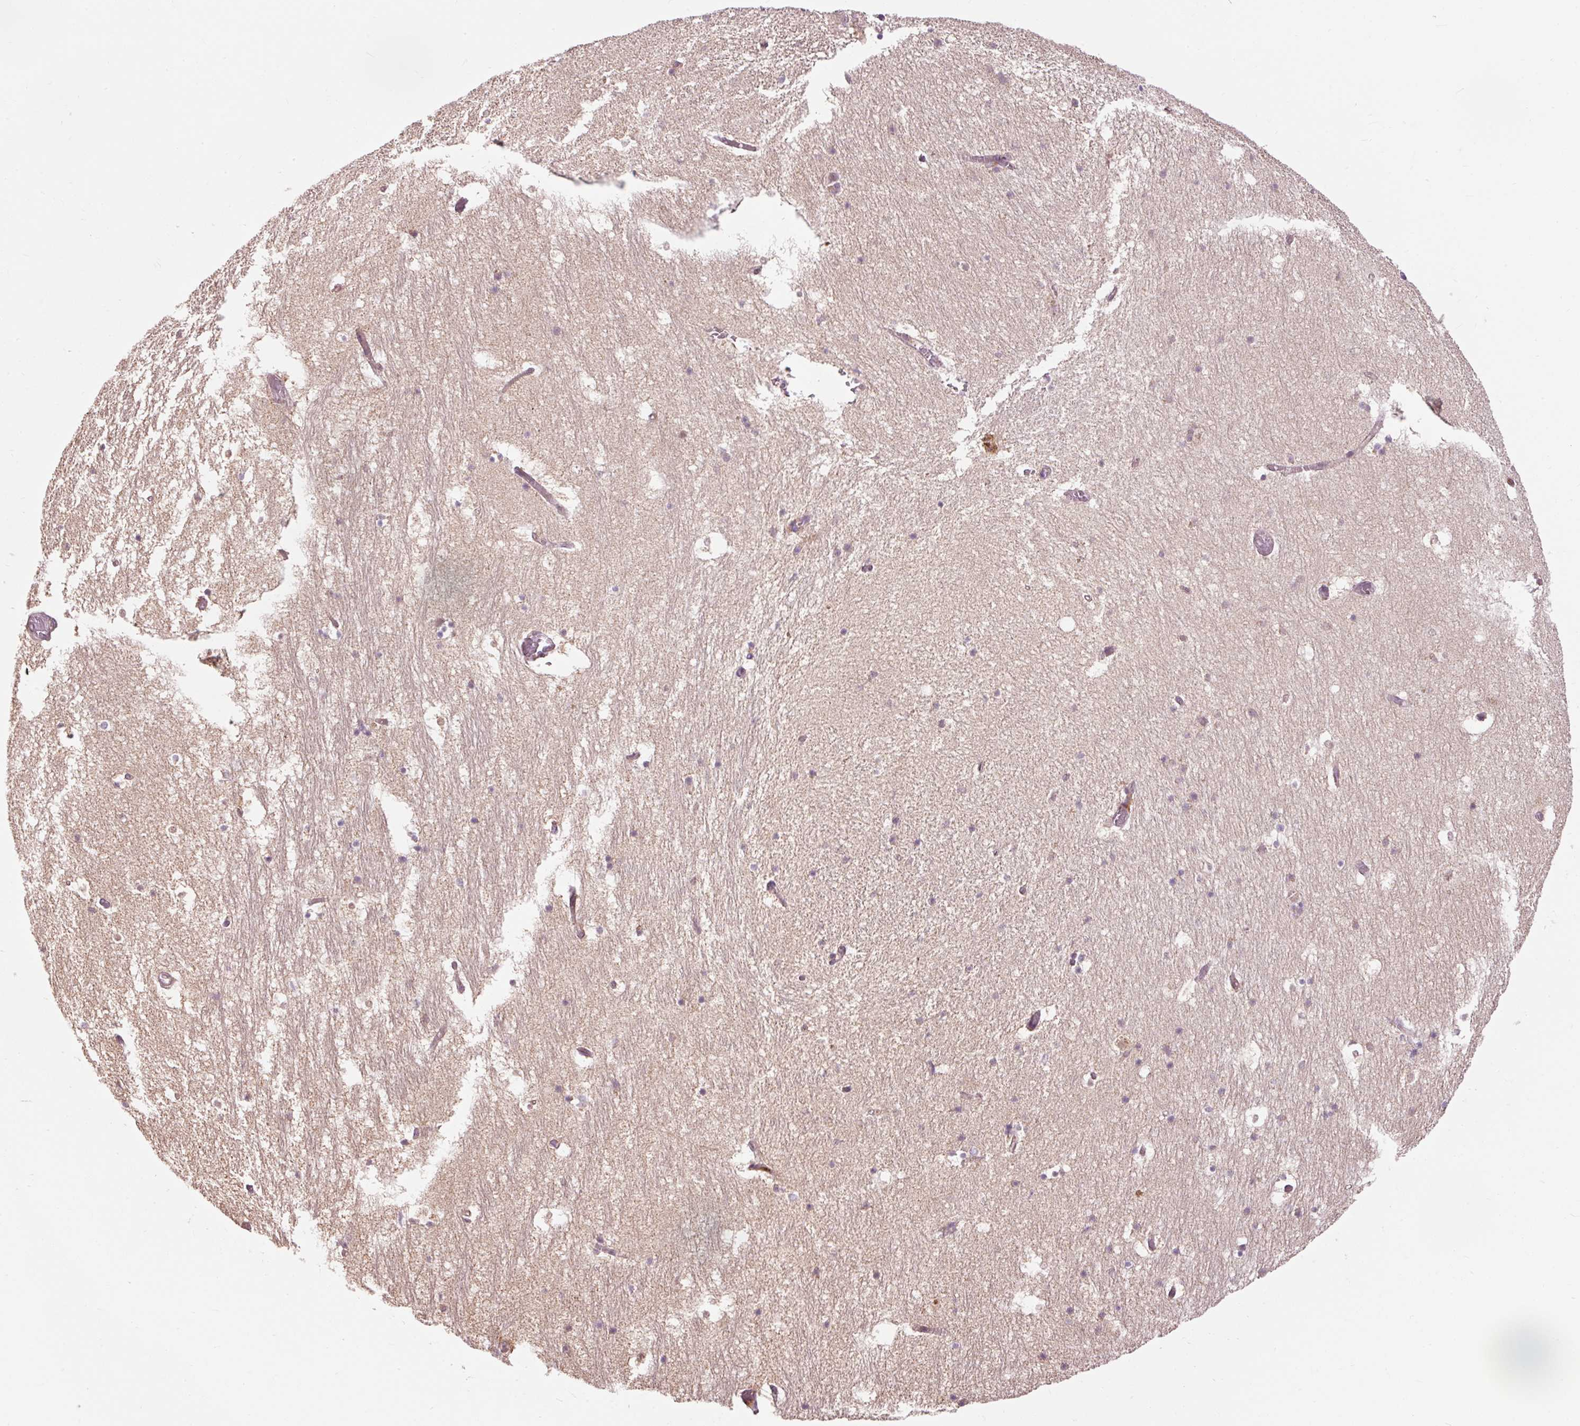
{"staining": {"intensity": "negative", "quantity": "none", "location": "none"}, "tissue": "hippocampus", "cell_type": "Glial cells", "image_type": "normal", "snomed": [{"axis": "morphology", "description": "Normal tissue, NOS"}, {"axis": "topography", "description": "Hippocampus"}], "caption": "IHC photomicrograph of unremarkable hippocampus: hippocampus stained with DAB (3,3'-diaminobenzidine) demonstrates no significant protein staining in glial cells. (DAB (3,3'-diaminobenzidine) immunohistochemistry, high magnification).", "gene": "PRDX5", "patient": {"sex": "female", "age": 52}}